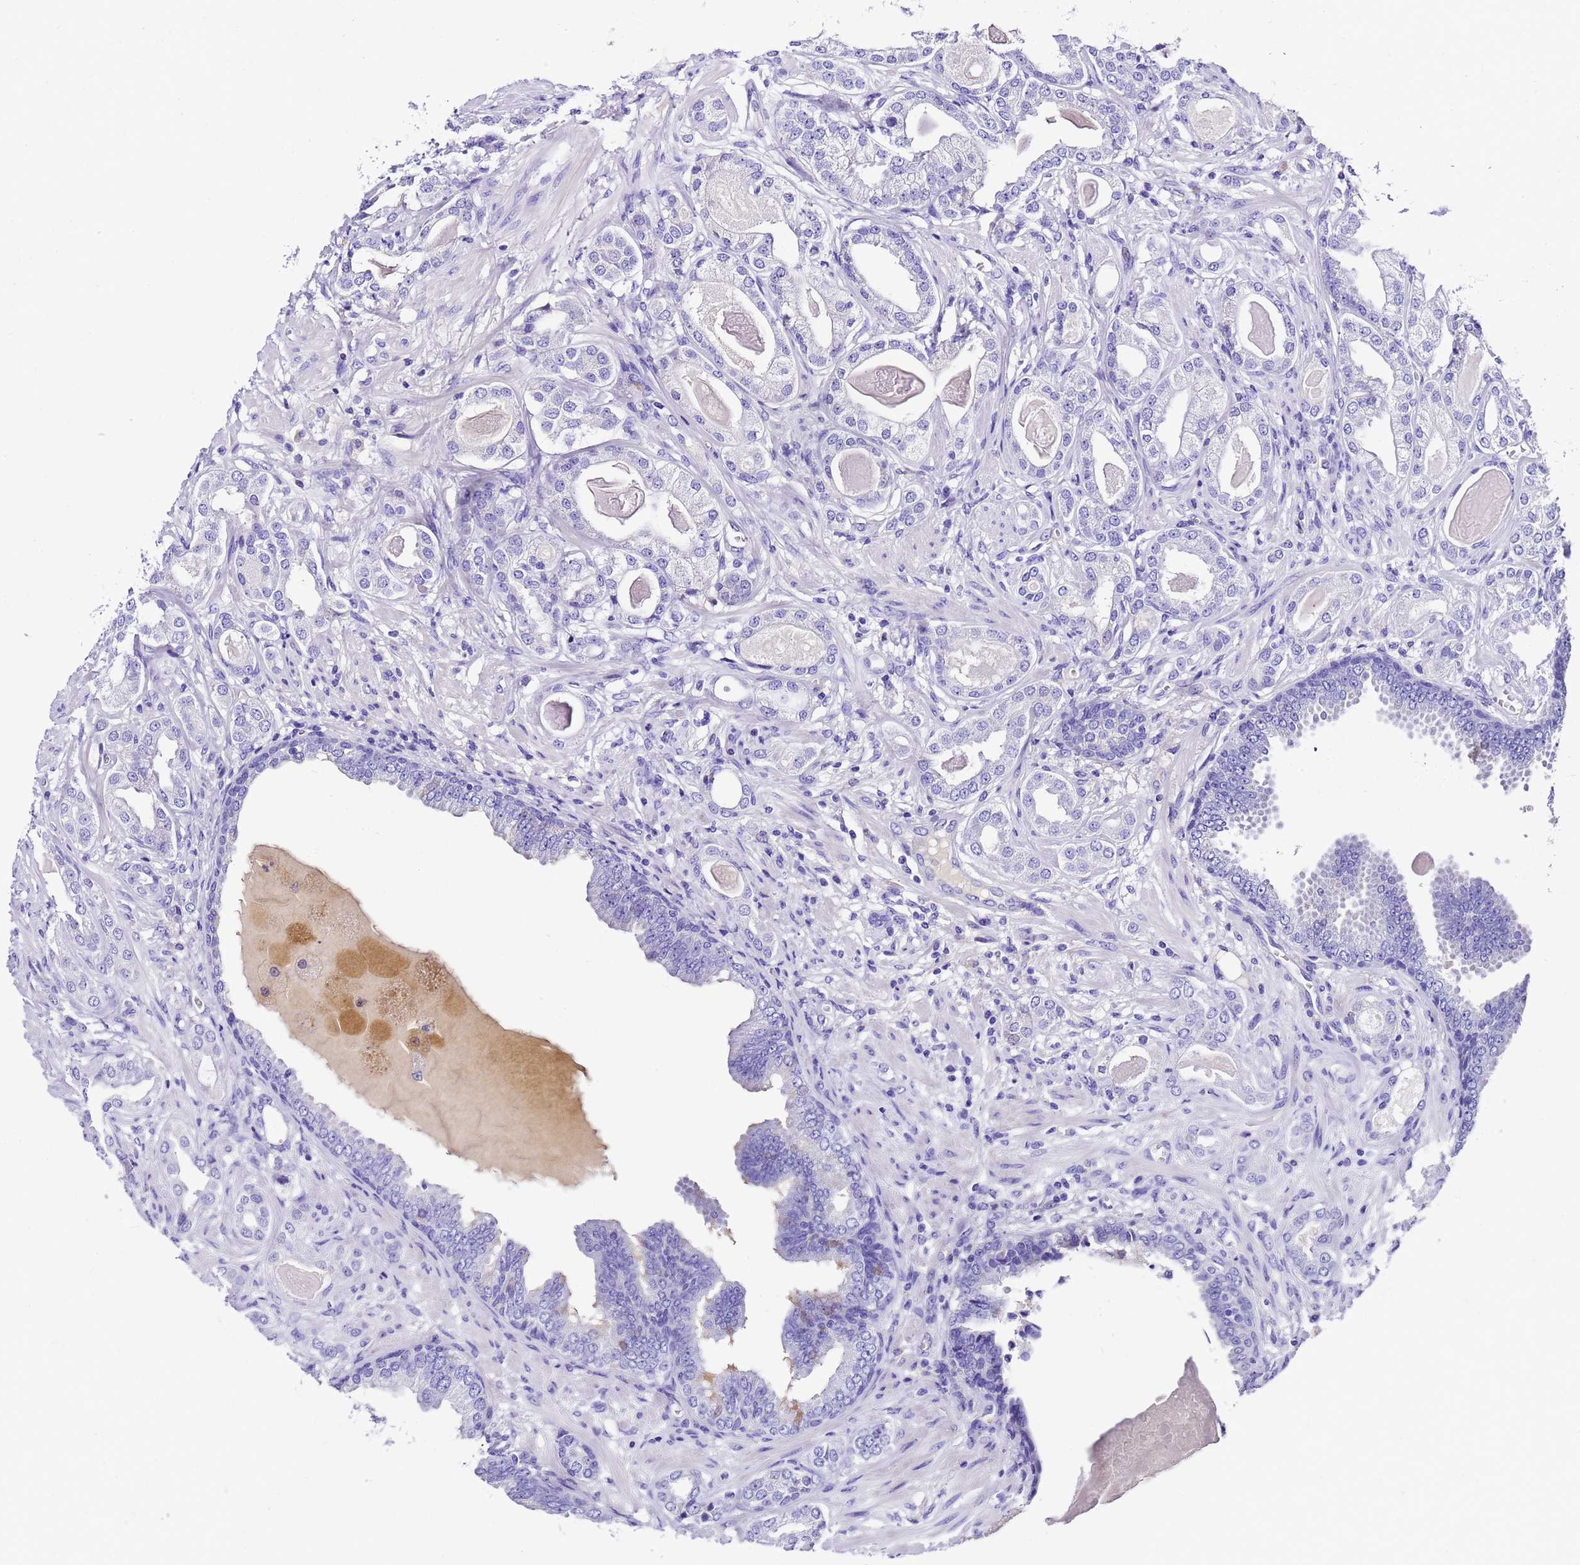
{"staining": {"intensity": "negative", "quantity": "none", "location": "none"}, "tissue": "prostate cancer", "cell_type": "Tumor cells", "image_type": "cancer", "snomed": [{"axis": "morphology", "description": "Adenocarcinoma, Low grade"}, {"axis": "topography", "description": "Prostate"}], "caption": "The IHC photomicrograph has no significant staining in tumor cells of prostate cancer tissue.", "gene": "UGT2A1", "patient": {"sex": "male", "age": 64}}